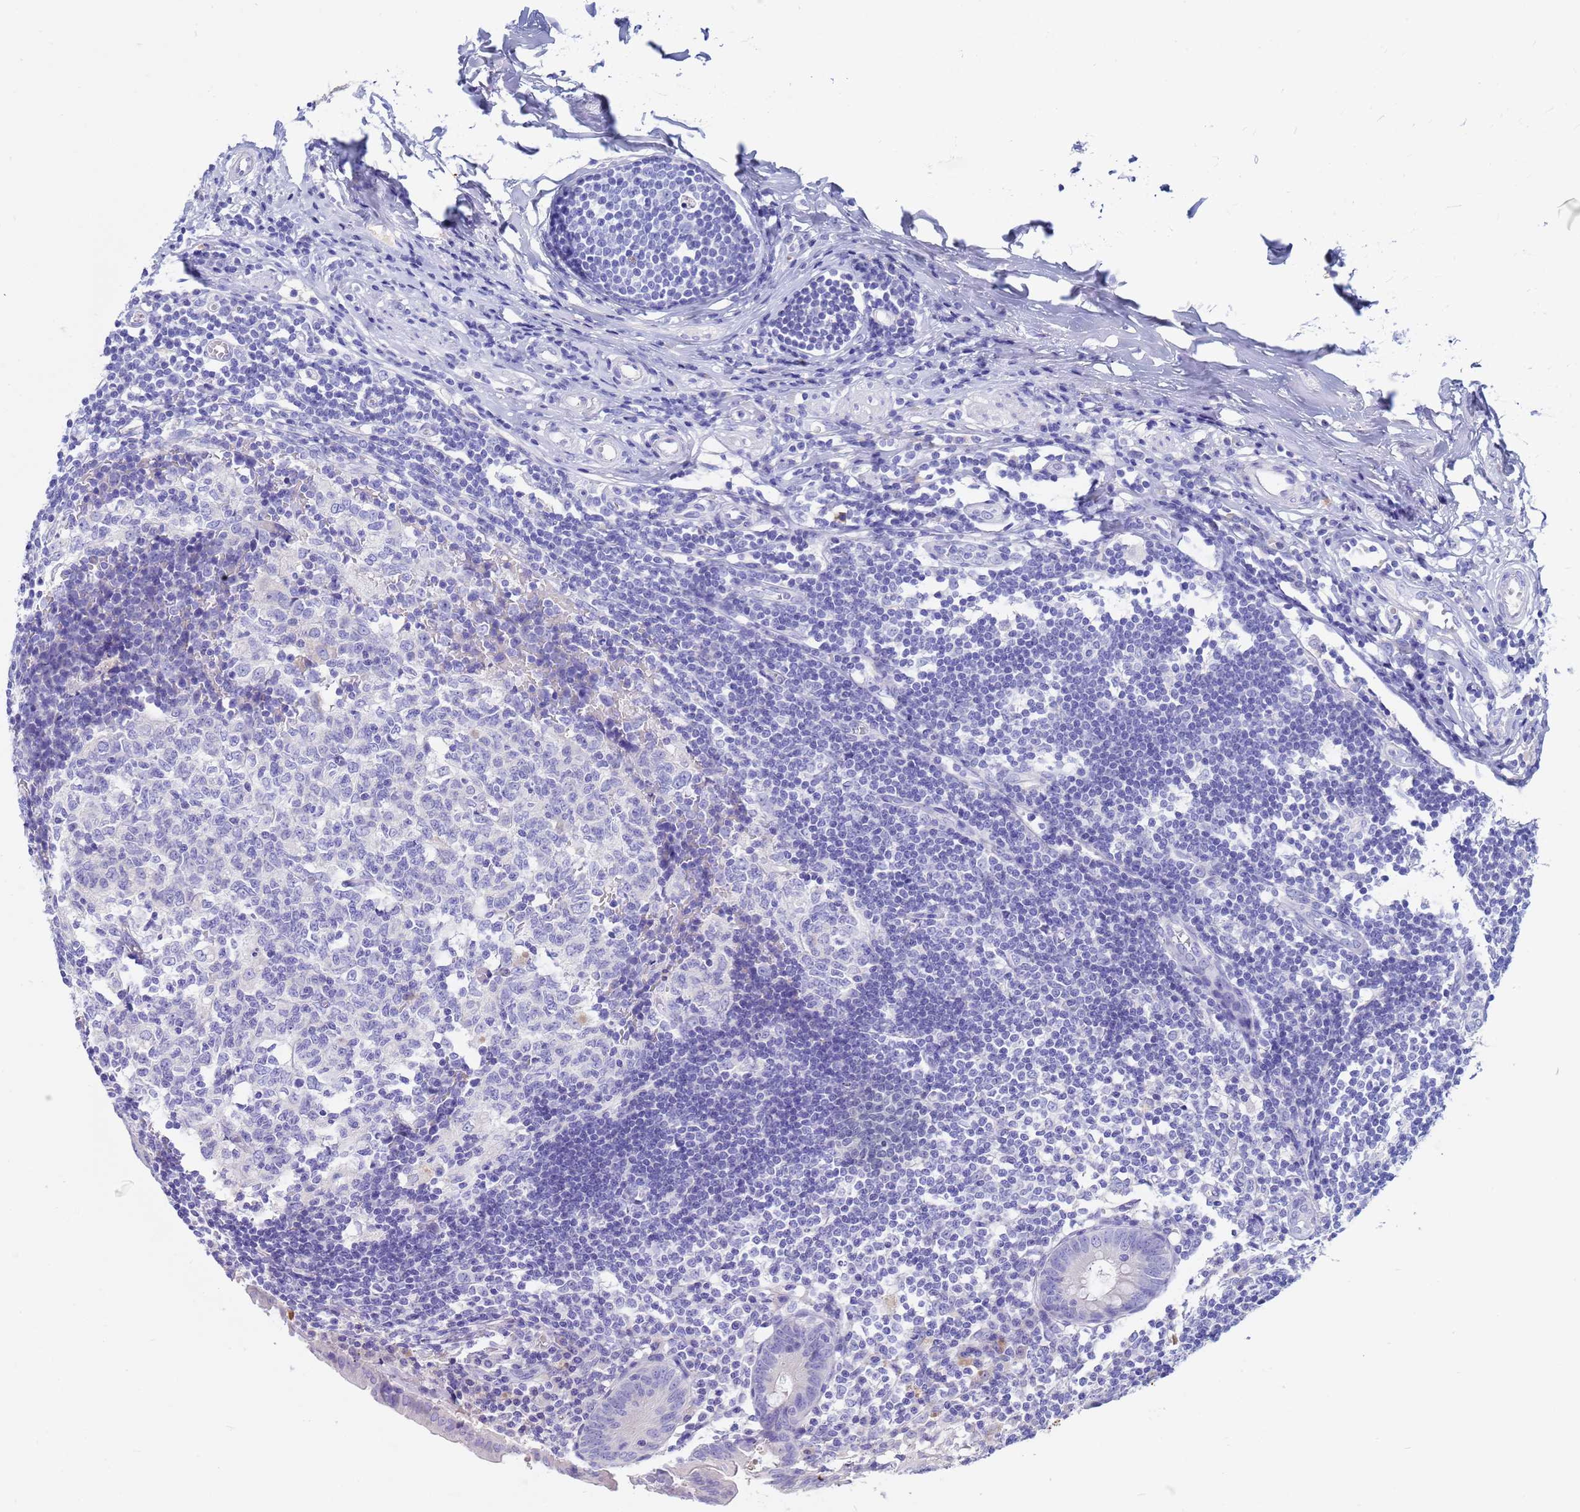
{"staining": {"intensity": "negative", "quantity": "none", "location": "none"}, "tissue": "appendix", "cell_type": "Glandular cells", "image_type": "normal", "snomed": [{"axis": "morphology", "description": "Normal tissue, NOS"}, {"axis": "topography", "description": "Appendix"}], "caption": "Glandular cells are negative for protein expression in normal human appendix. The staining was performed using DAB to visualize the protein expression in brown, while the nuclei were stained in blue with hematoxylin (Magnification: 20x).", "gene": "SYCN", "patient": {"sex": "female", "age": 54}}